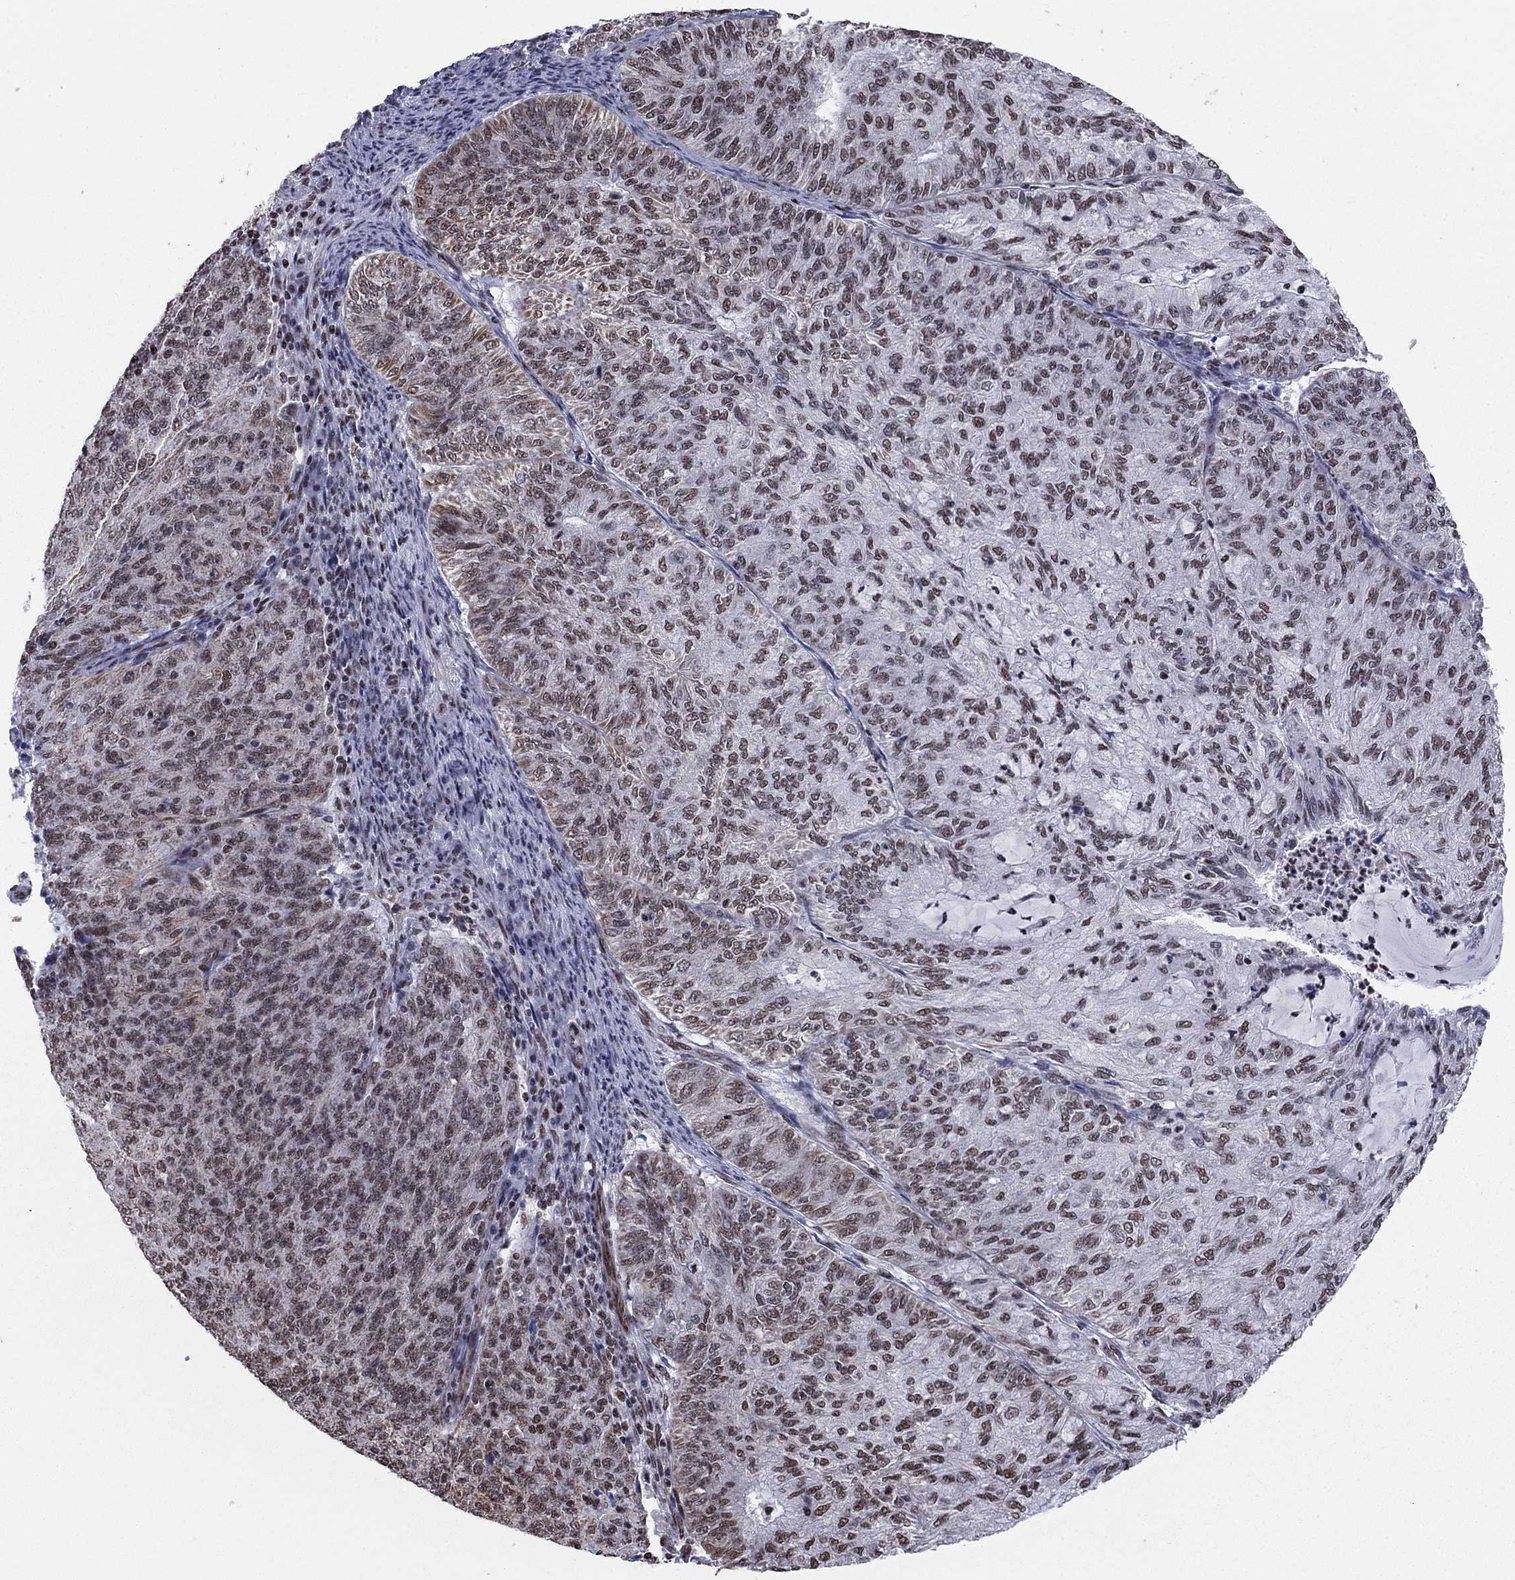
{"staining": {"intensity": "moderate", "quantity": "25%-75%", "location": "nuclear"}, "tissue": "endometrial cancer", "cell_type": "Tumor cells", "image_type": "cancer", "snomed": [{"axis": "morphology", "description": "Adenocarcinoma, NOS"}, {"axis": "topography", "description": "Endometrium"}], "caption": "Endometrial cancer (adenocarcinoma) was stained to show a protein in brown. There is medium levels of moderate nuclear positivity in approximately 25%-75% of tumor cells. The protein is shown in brown color, while the nuclei are stained blue.", "gene": "N4BP2", "patient": {"sex": "female", "age": 82}}